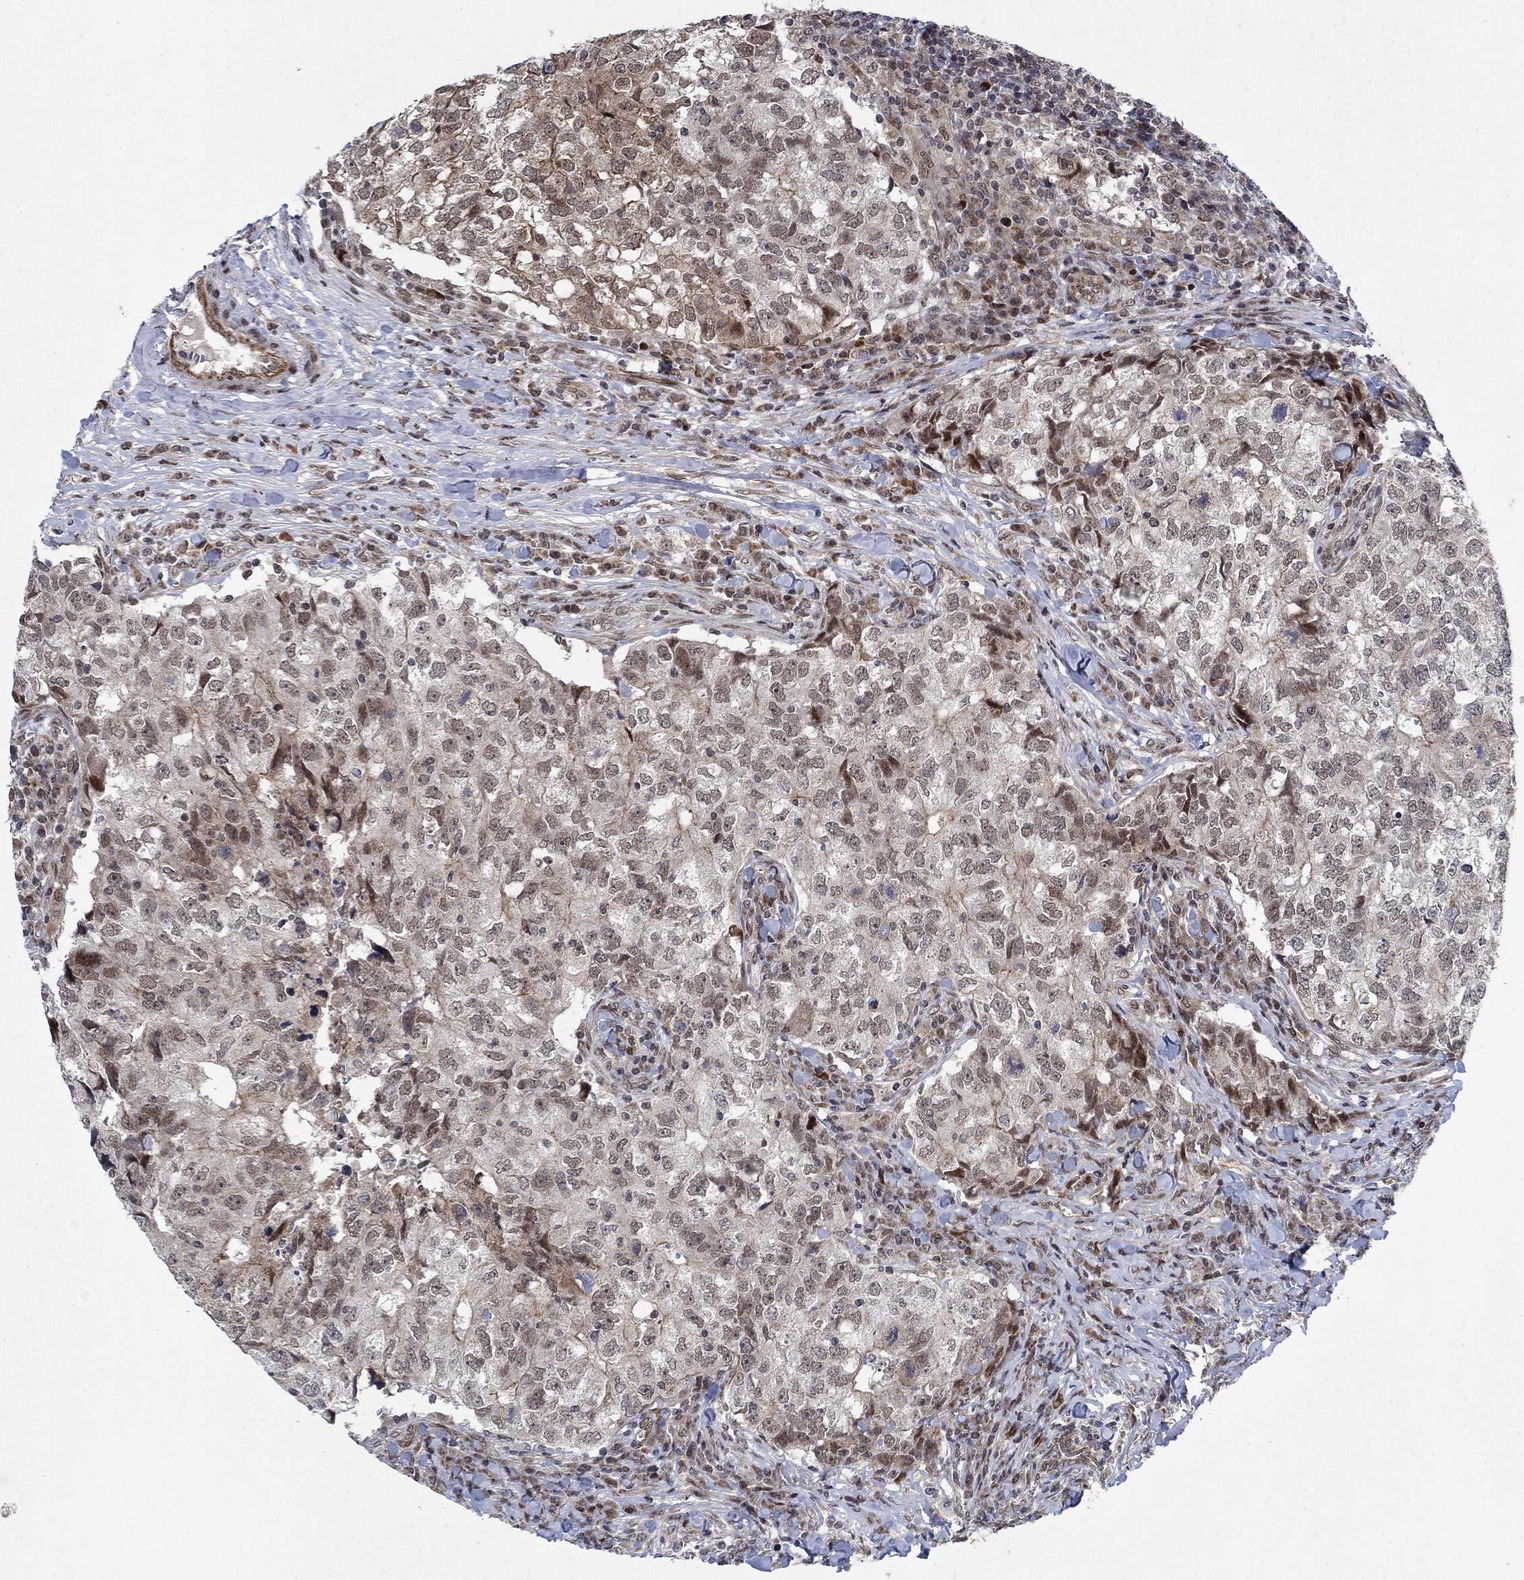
{"staining": {"intensity": "moderate", "quantity": "25%-75%", "location": "cytoplasmic/membranous,nuclear"}, "tissue": "breast cancer", "cell_type": "Tumor cells", "image_type": "cancer", "snomed": [{"axis": "morphology", "description": "Duct carcinoma"}, {"axis": "topography", "description": "Breast"}], "caption": "Breast cancer (invasive ductal carcinoma) stained for a protein (brown) displays moderate cytoplasmic/membranous and nuclear positive positivity in approximately 25%-75% of tumor cells.", "gene": "PRICKLE4", "patient": {"sex": "female", "age": 30}}